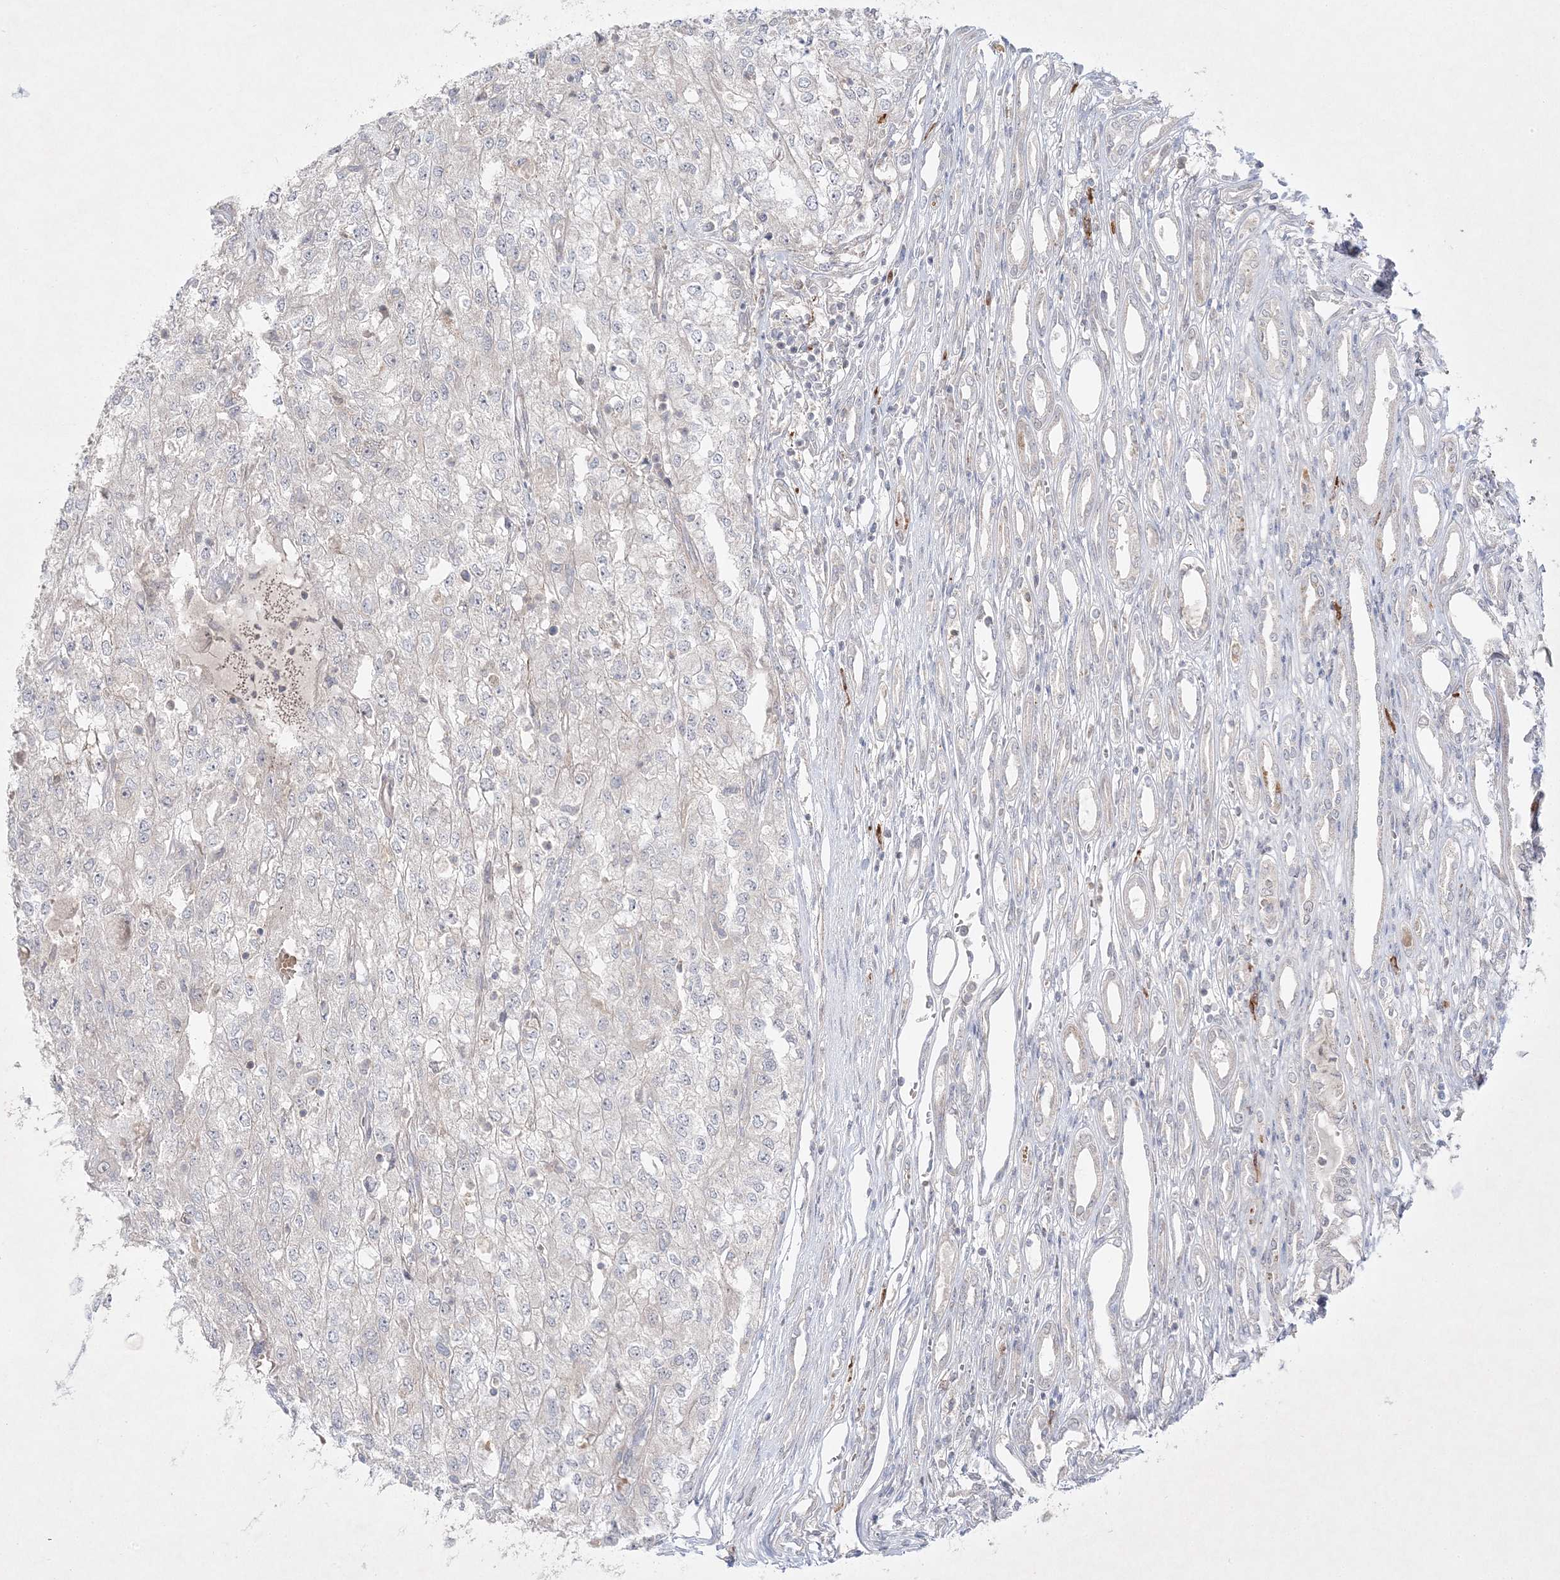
{"staining": {"intensity": "negative", "quantity": "none", "location": "none"}, "tissue": "renal cancer", "cell_type": "Tumor cells", "image_type": "cancer", "snomed": [{"axis": "morphology", "description": "Adenocarcinoma, NOS"}, {"axis": "topography", "description": "Kidney"}], "caption": "IHC of renal cancer reveals no positivity in tumor cells. (DAB (3,3'-diaminobenzidine) IHC, high magnification).", "gene": "CLNK", "patient": {"sex": "female", "age": 54}}